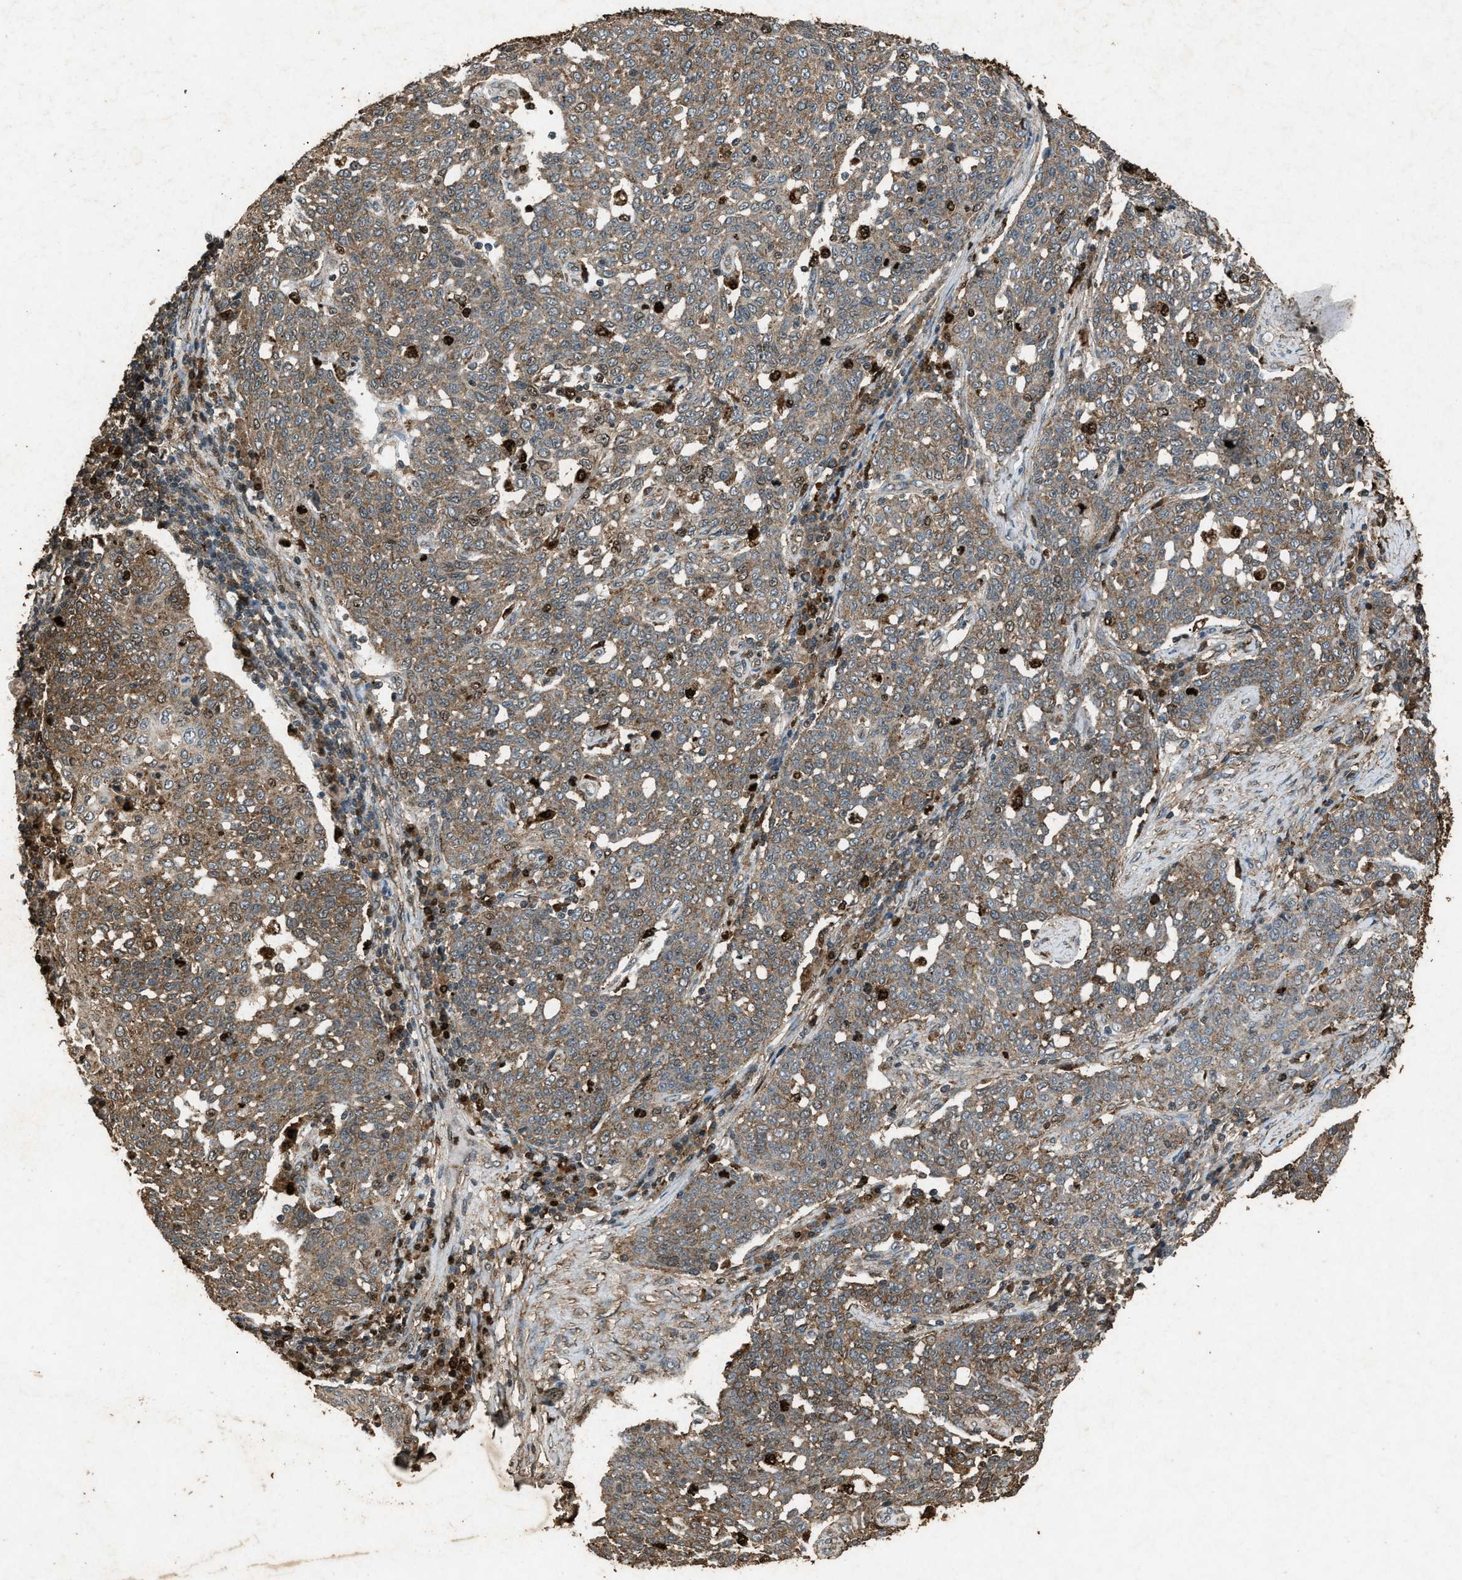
{"staining": {"intensity": "moderate", "quantity": ">75%", "location": "cytoplasmic/membranous"}, "tissue": "cervical cancer", "cell_type": "Tumor cells", "image_type": "cancer", "snomed": [{"axis": "morphology", "description": "Squamous cell carcinoma, NOS"}, {"axis": "topography", "description": "Cervix"}], "caption": "The micrograph reveals a brown stain indicating the presence of a protein in the cytoplasmic/membranous of tumor cells in cervical cancer (squamous cell carcinoma).", "gene": "PSMD1", "patient": {"sex": "female", "age": 34}}